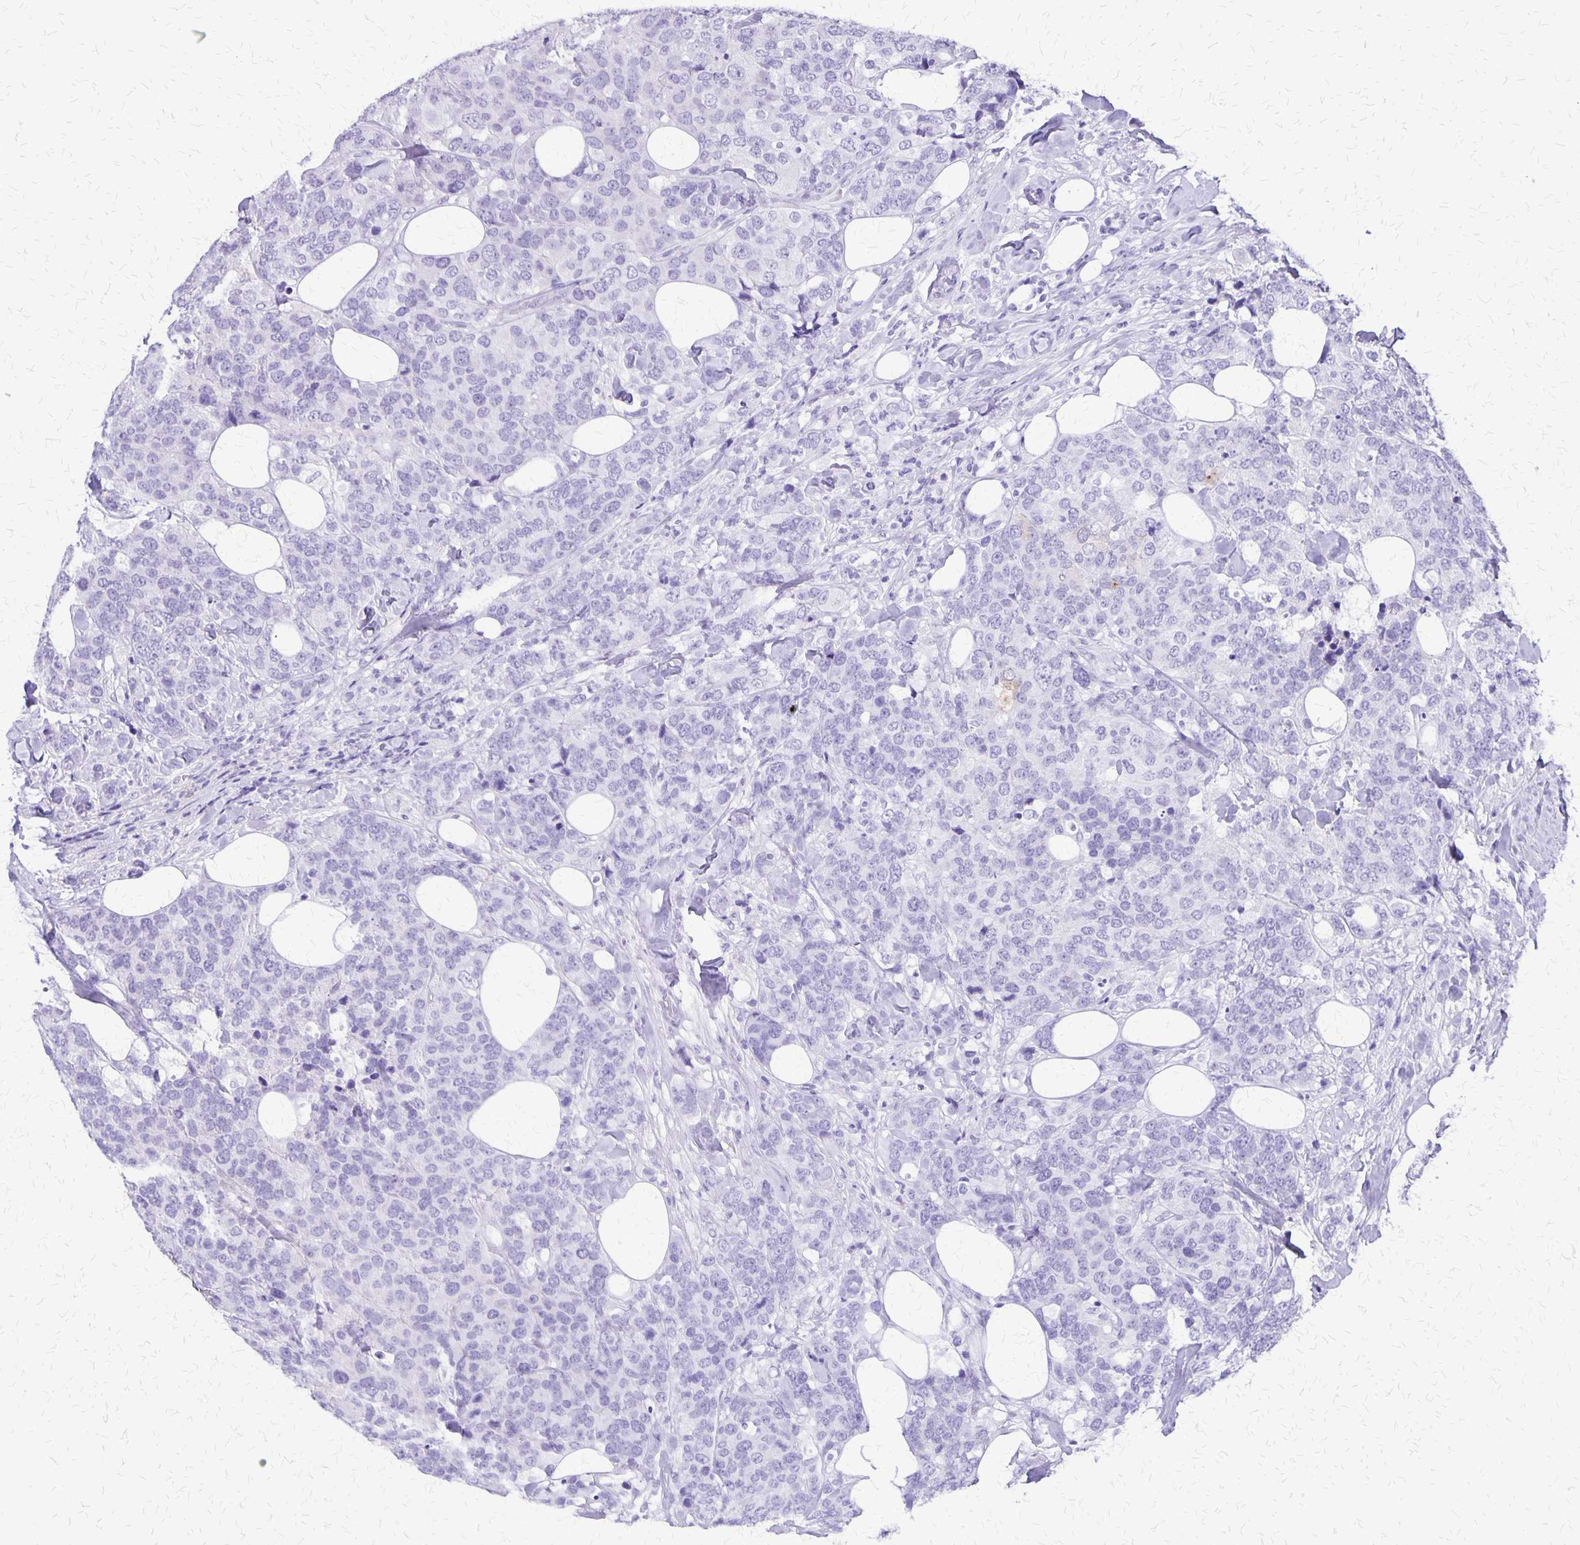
{"staining": {"intensity": "negative", "quantity": "none", "location": "none"}, "tissue": "breast cancer", "cell_type": "Tumor cells", "image_type": "cancer", "snomed": [{"axis": "morphology", "description": "Lobular carcinoma"}, {"axis": "topography", "description": "Breast"}], "caption": "A histopathology image of human breast cancer is negative for staining in tumor cells.", "gene": "SLC13A2", "patient": {"sex": "female", "age": 59}}